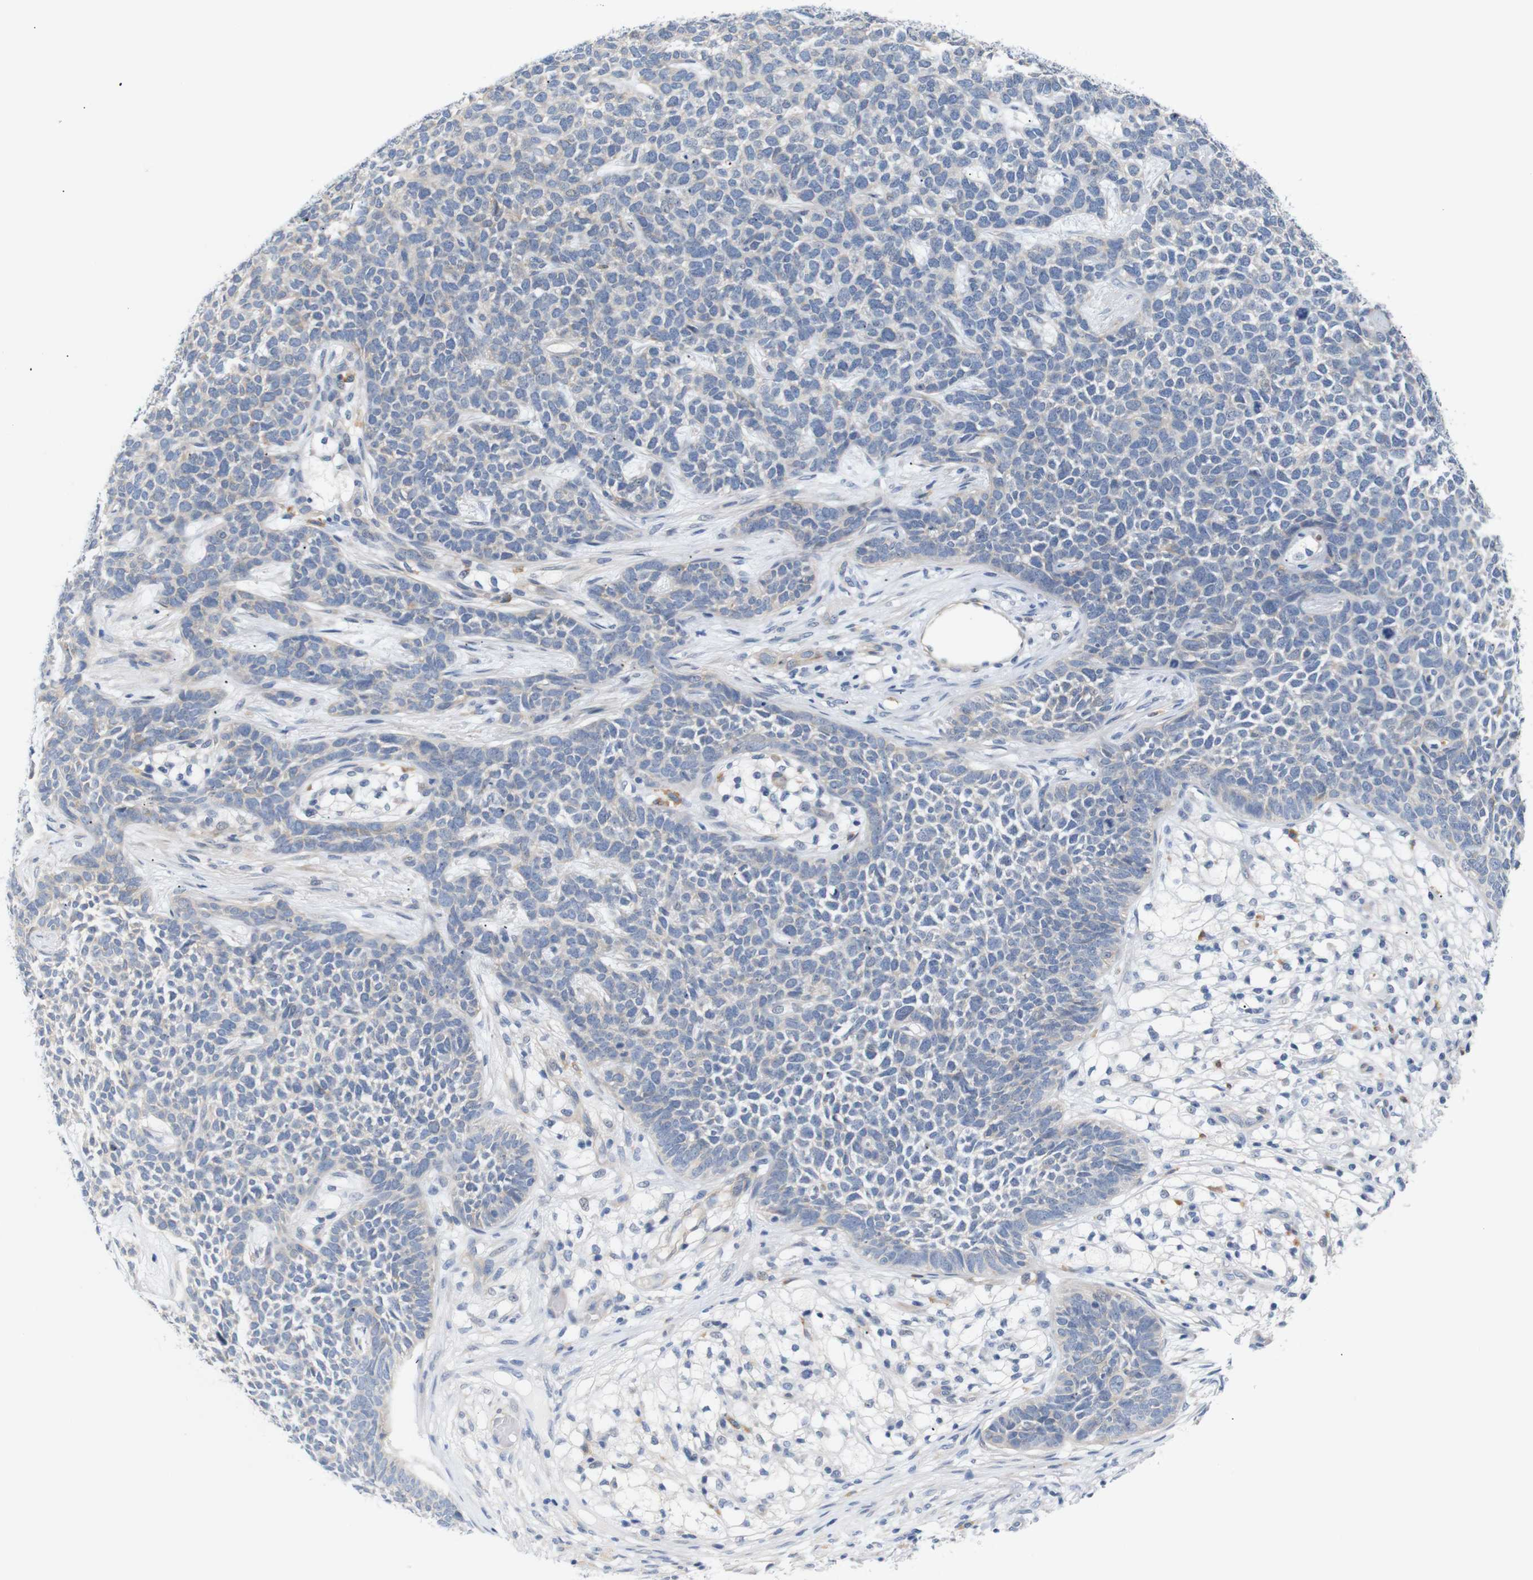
{"staining": {"intensity": "negative", "quantity": "none", "location": "none"}, "tissue": "skin cancer", "cell_type": "Tumor cells", "image_type": "cancer", "snomed": [{"axis": "morphology", "description": "Basal cell carcinoma"}, {"axis": "topography", "description": "Skin"}], "caption": "Tumor cells show no significant protein positivity in skin cancer (basal cell carcinoma).", "gene": "STMN3", "patient": {"sex": "female", "age": 84}}